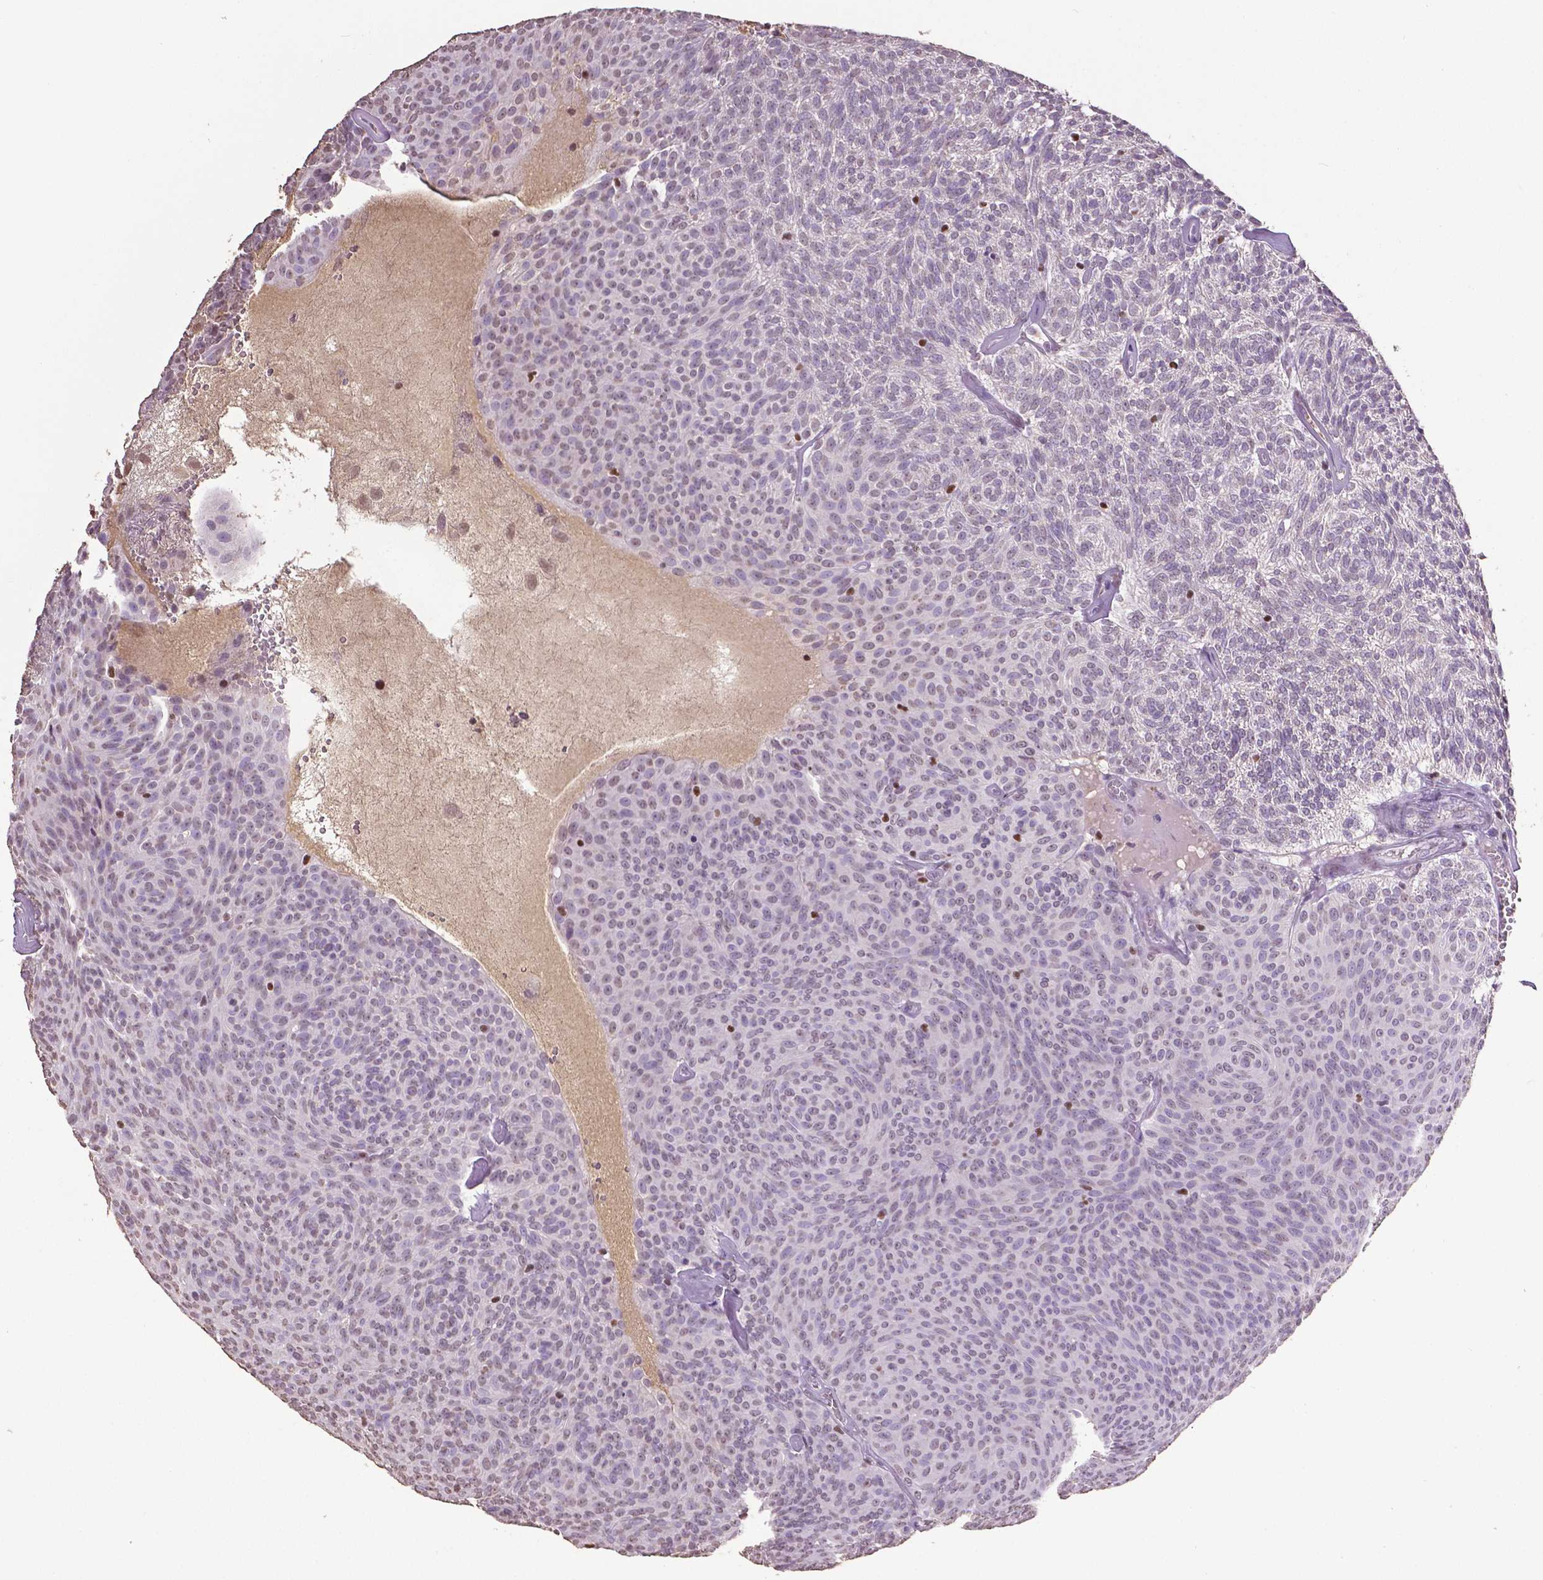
{"staining": {"intensity": "negative", "quantity": "none", "location": "none"}, "tissue": "urothelial cancer", "cell_type": "Tumor cells", "image_type": "cancer", "snomed": [{"axis": "morphology", "description": "Urothelial carcinoma, Low grade"}, {"axis": "topography", "description": "Urinary bladder"}], "caption": "The histopathology image reveals no staining of tumor cells in urothelial cancer.", "gene": "RUNX3", "patient": {"sex": "male", "age": 77}}